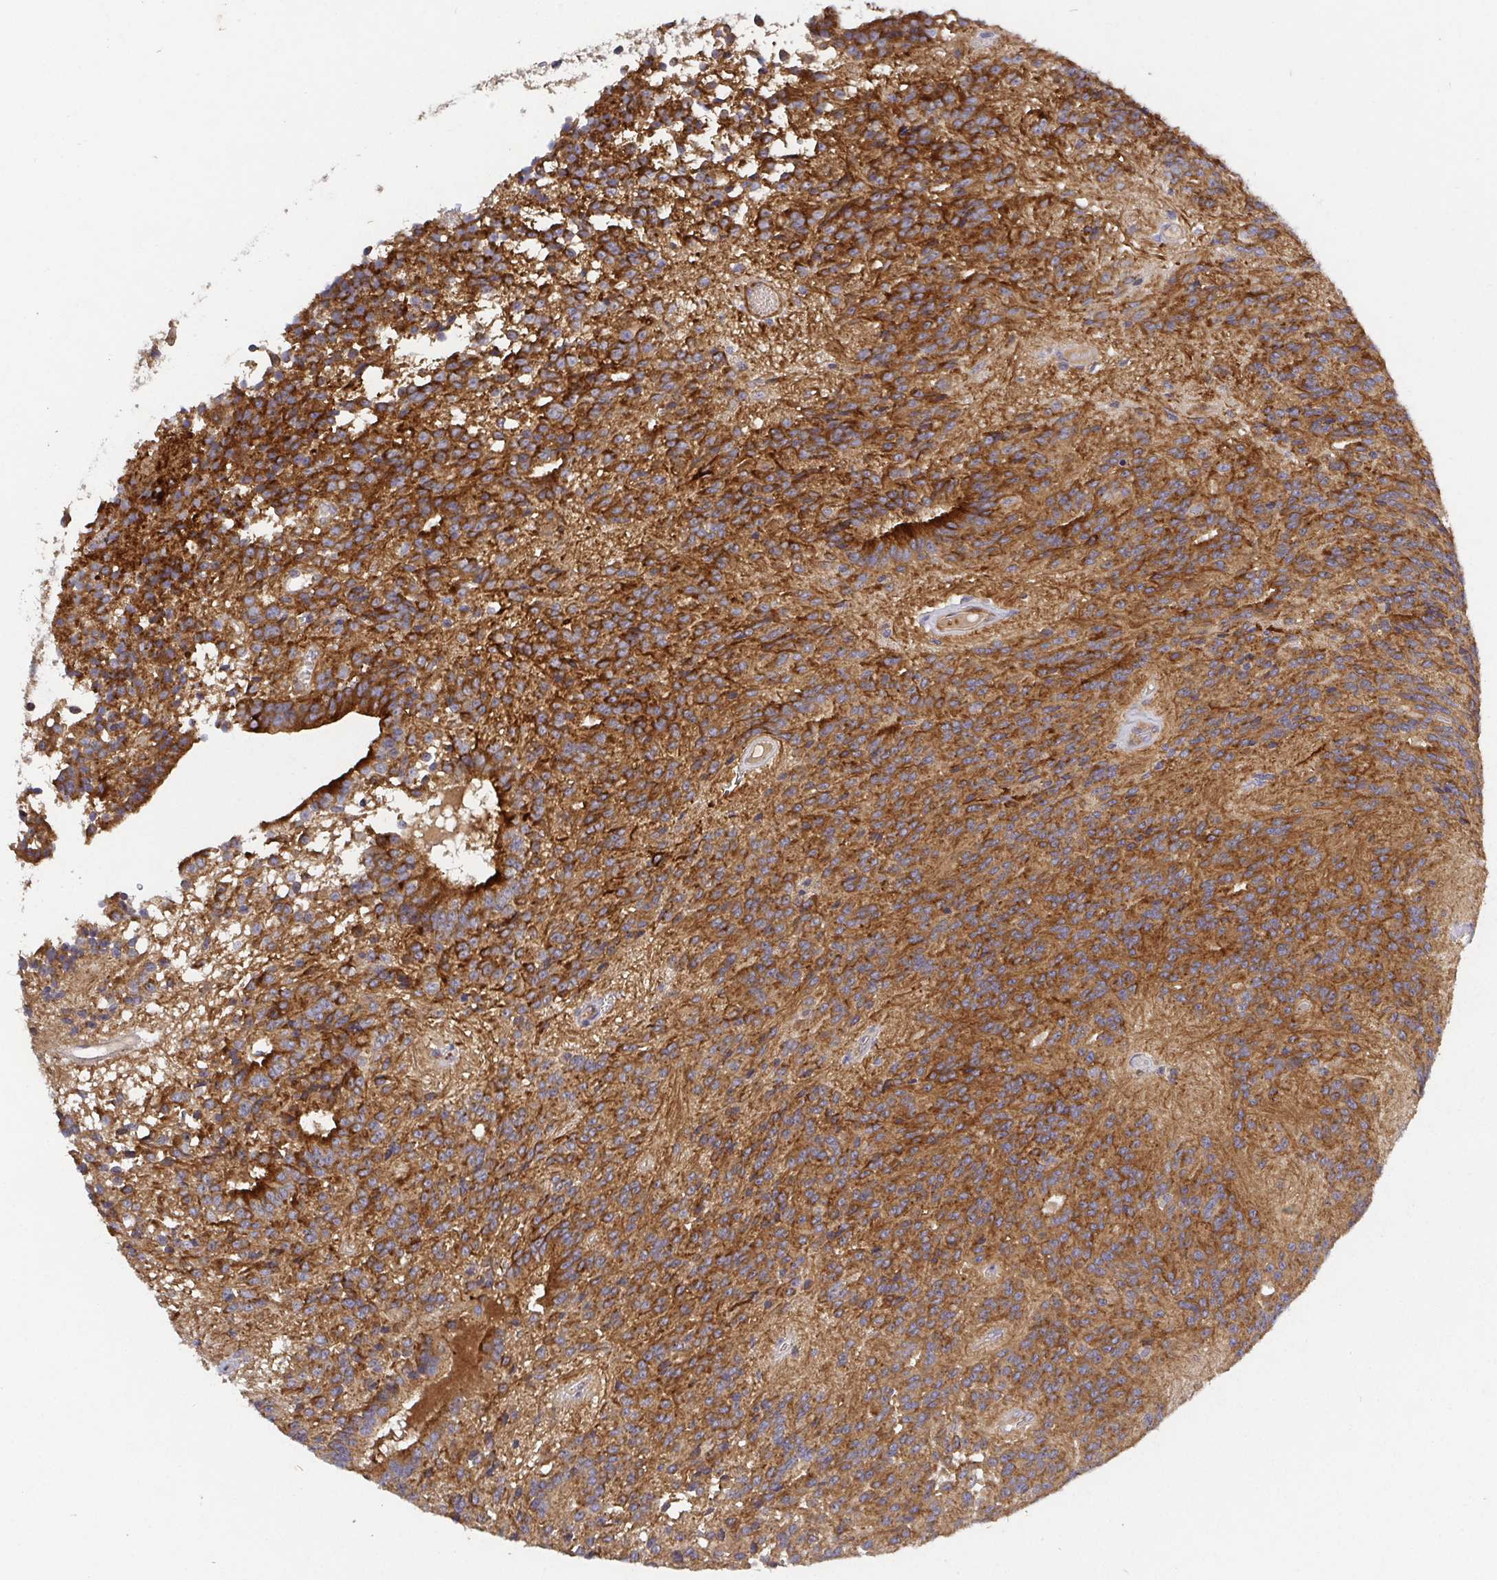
{"staining": {"intensity": "strong", "quantity": ">75%", "location": "cytoplasmic/membranous"}, "tissue": "glioma", "cell_type": "Tumor cells", "image_type": "cancer", "snomed": [{"axis": "morphology", "description": "Glioma, malignant, Low grade"}, {"axis": "topography", "description": "Brain"}], "caption": "Human malignant glioma (low-grade) stained with a protein marker exhibits strong staining in tumor cells.", "gene": "TM9SF4", "patient": {"sex": "male", "age": 31}}